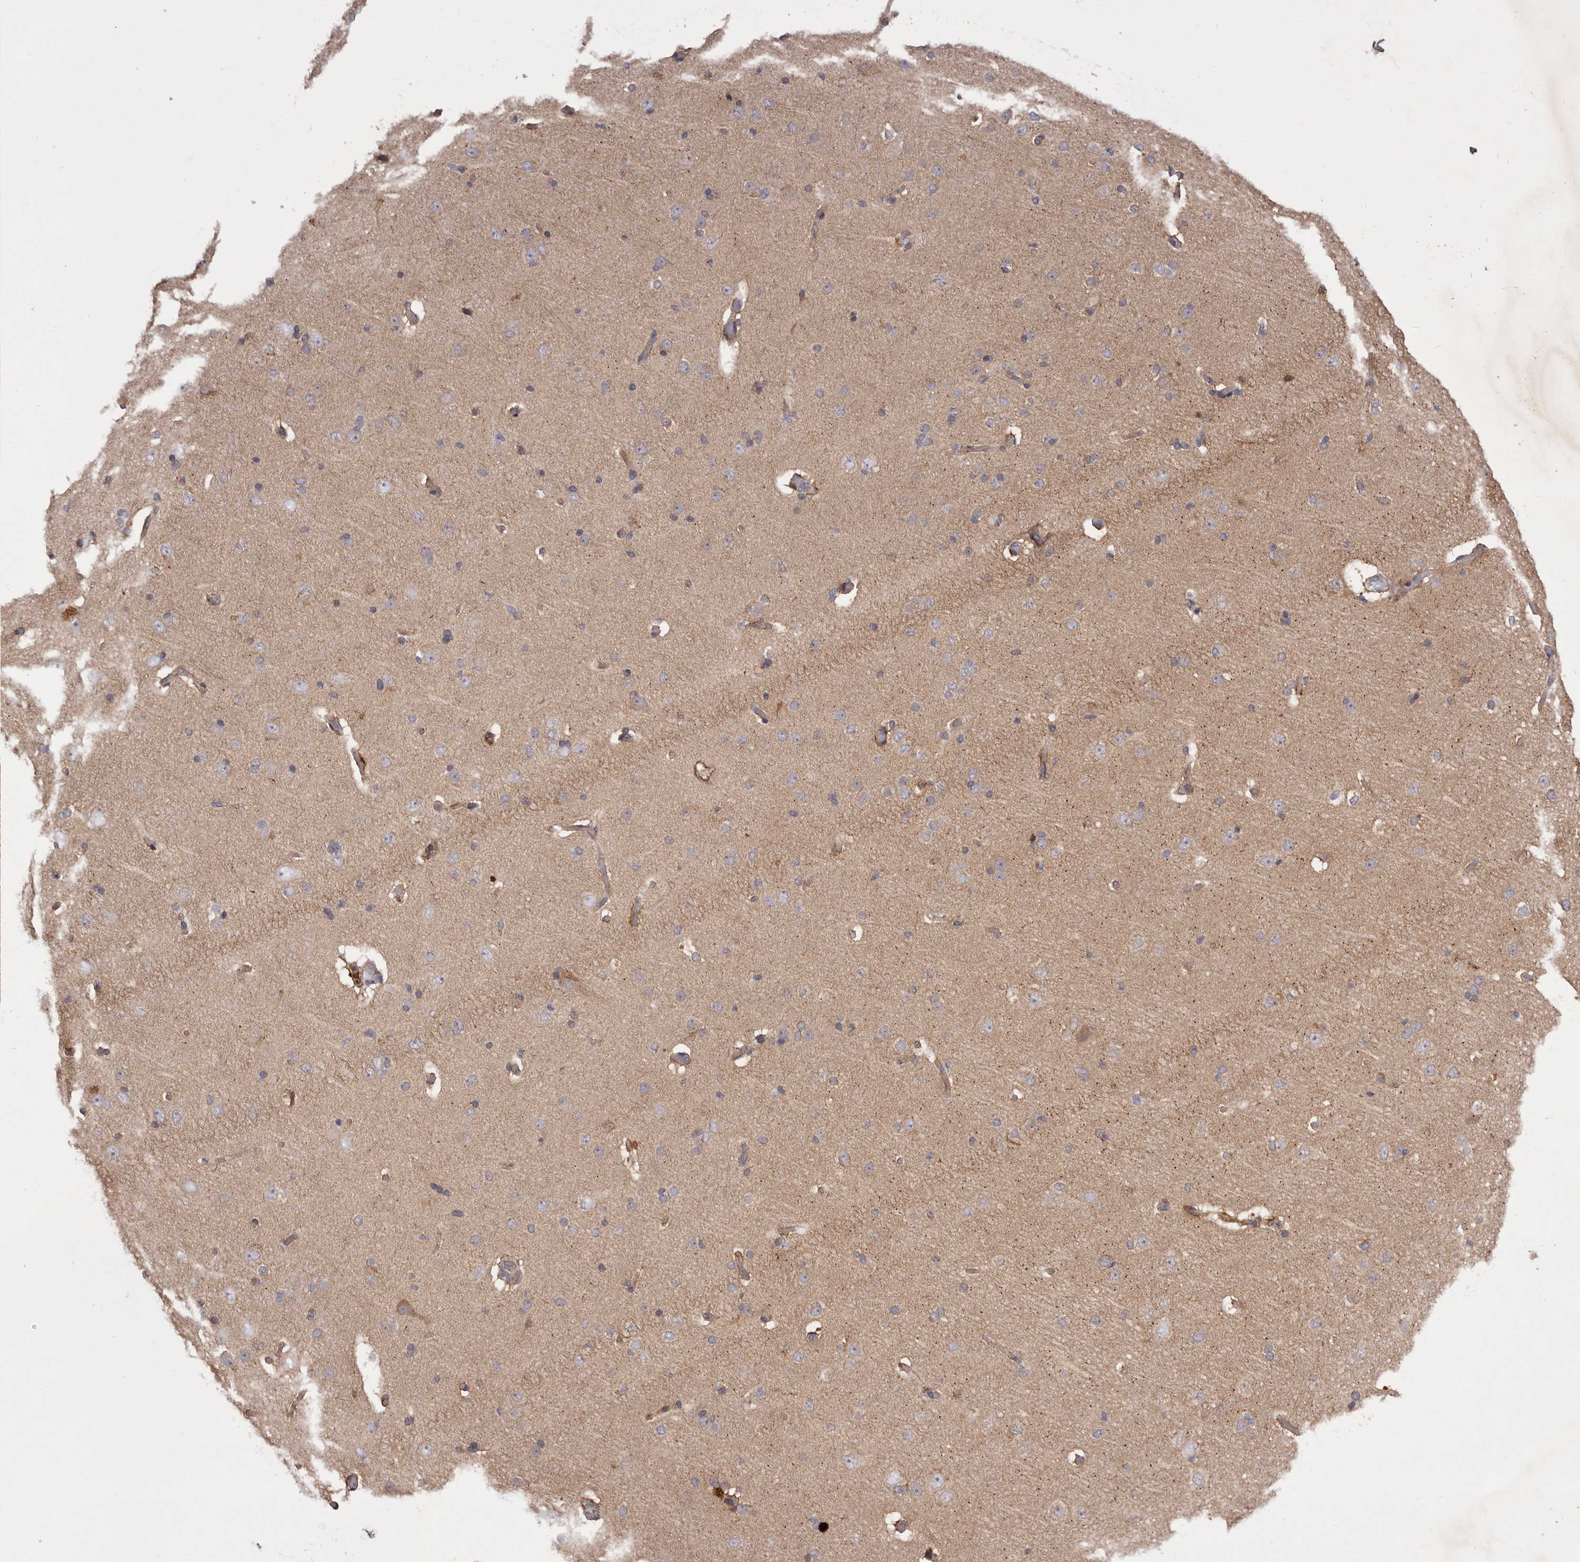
{"staining": {"intensity": "moderate", "quantity": "25%-75%", "location": "cytoplasmic/membranous"}, "tissue": "cerebral cortex", "cell_type": "Endothelial cells", "image_type": "normal", "snomed": [{"axis": "morphology", "description": "Normal tissue, NOS"}, {"axis": "topography", "description": "Cerebral cortex"}], "caption": "IHC (DAB (3,3'-diaminobenzidine)) staining of normal human cerebral cortex reveals moderate cytoplasmic/membranous protein positivity in approximately 25%-75% of endothelial cells.", "gene": "PNRC1", "patient": {"sex": "male", "age": 34}}